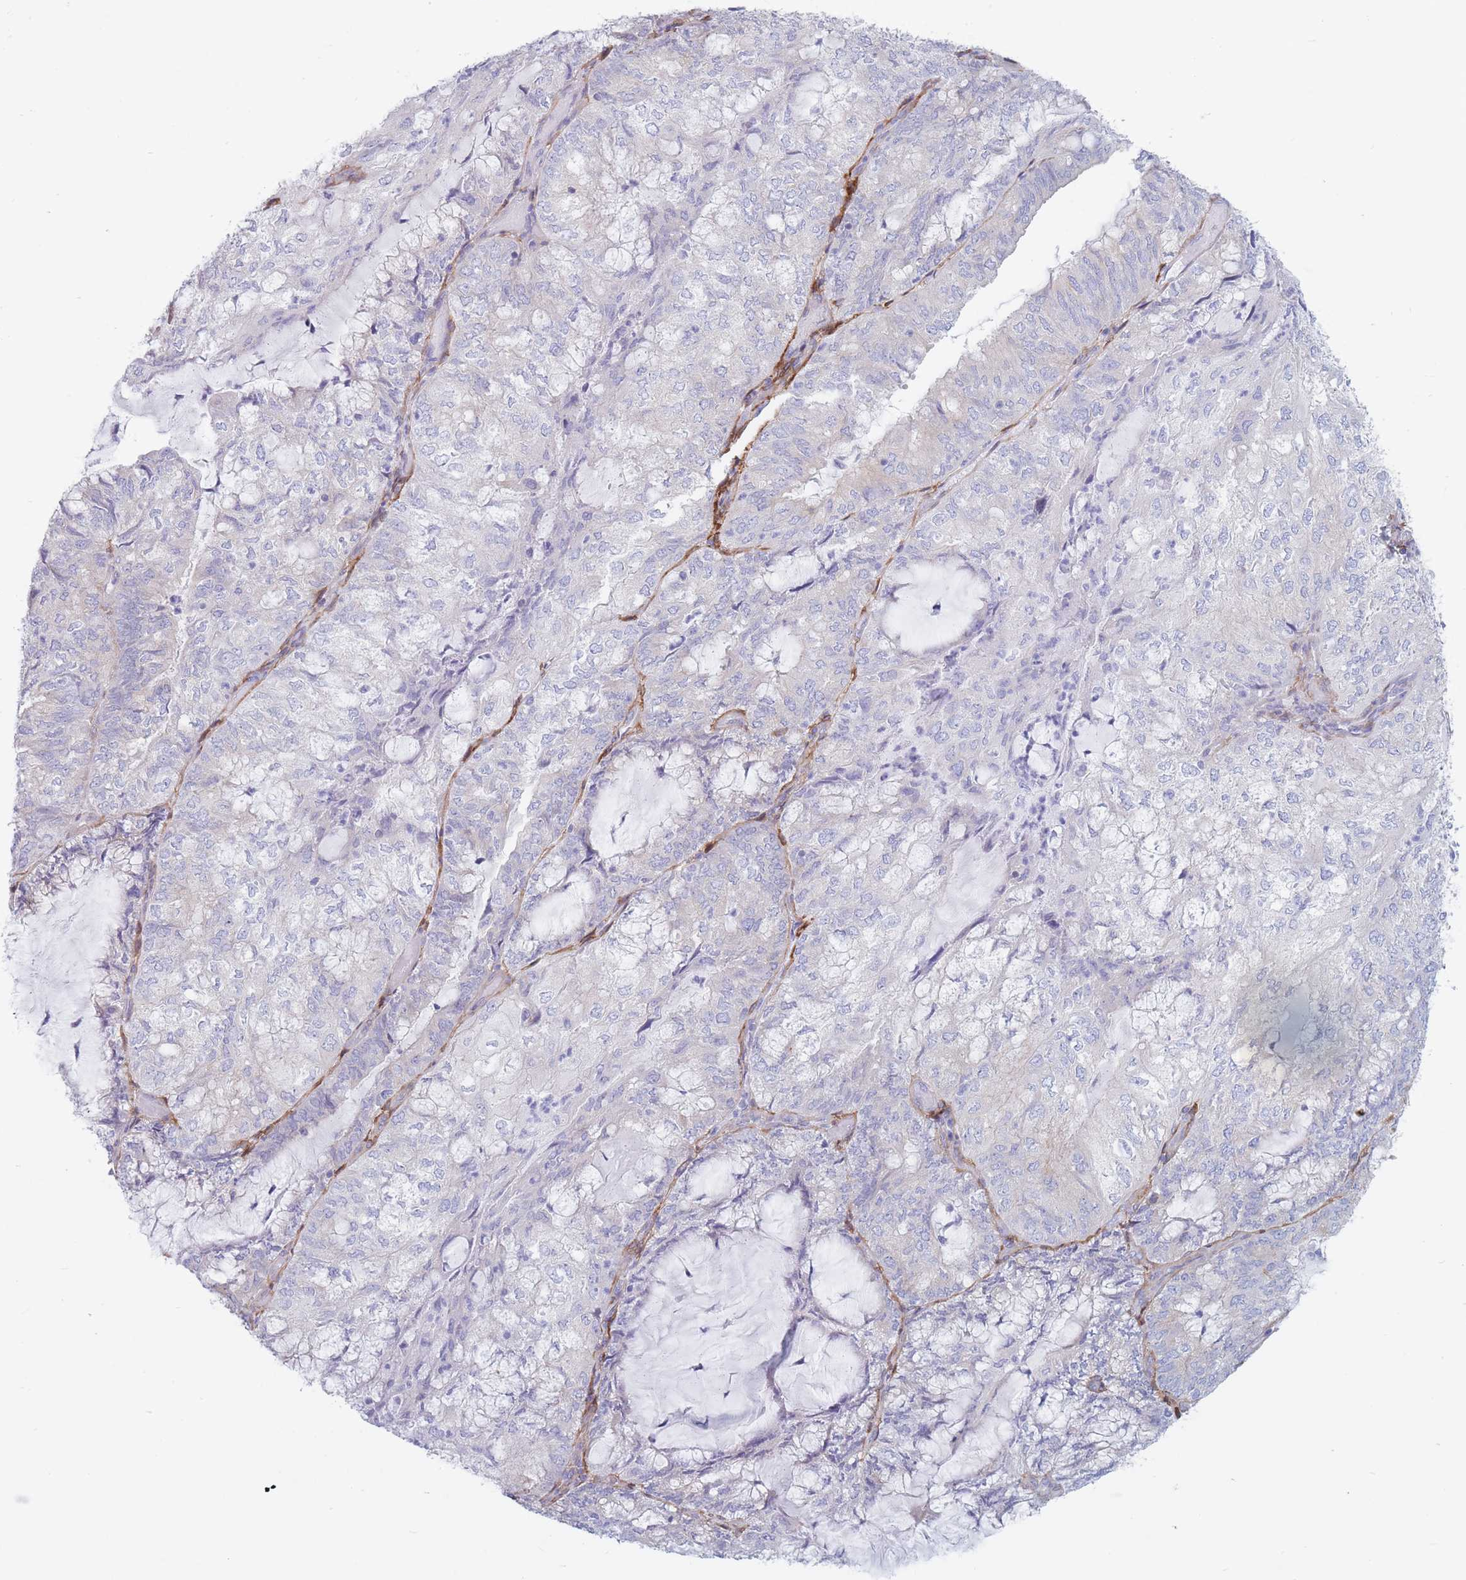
{"staining": {"intensity": "negative", "quantity": "none", "location": "none"}, "tissue": "endometrial cancer", "cell_type": "Tumor cells", "image_type": "cancer", "snomed": [{"axis": "morphology", "description": "Adenocarcinoma, NOS"}, {"axis": "topography", "description": "Endometrium"}], "caption": "This is a image of immunohistochemistry staining of endometrial cancer (adenocarcinoma), which shows no staining in tumor cells.", "gene": "PLPP1", "patient": {"sex": "female", "age": 81}}